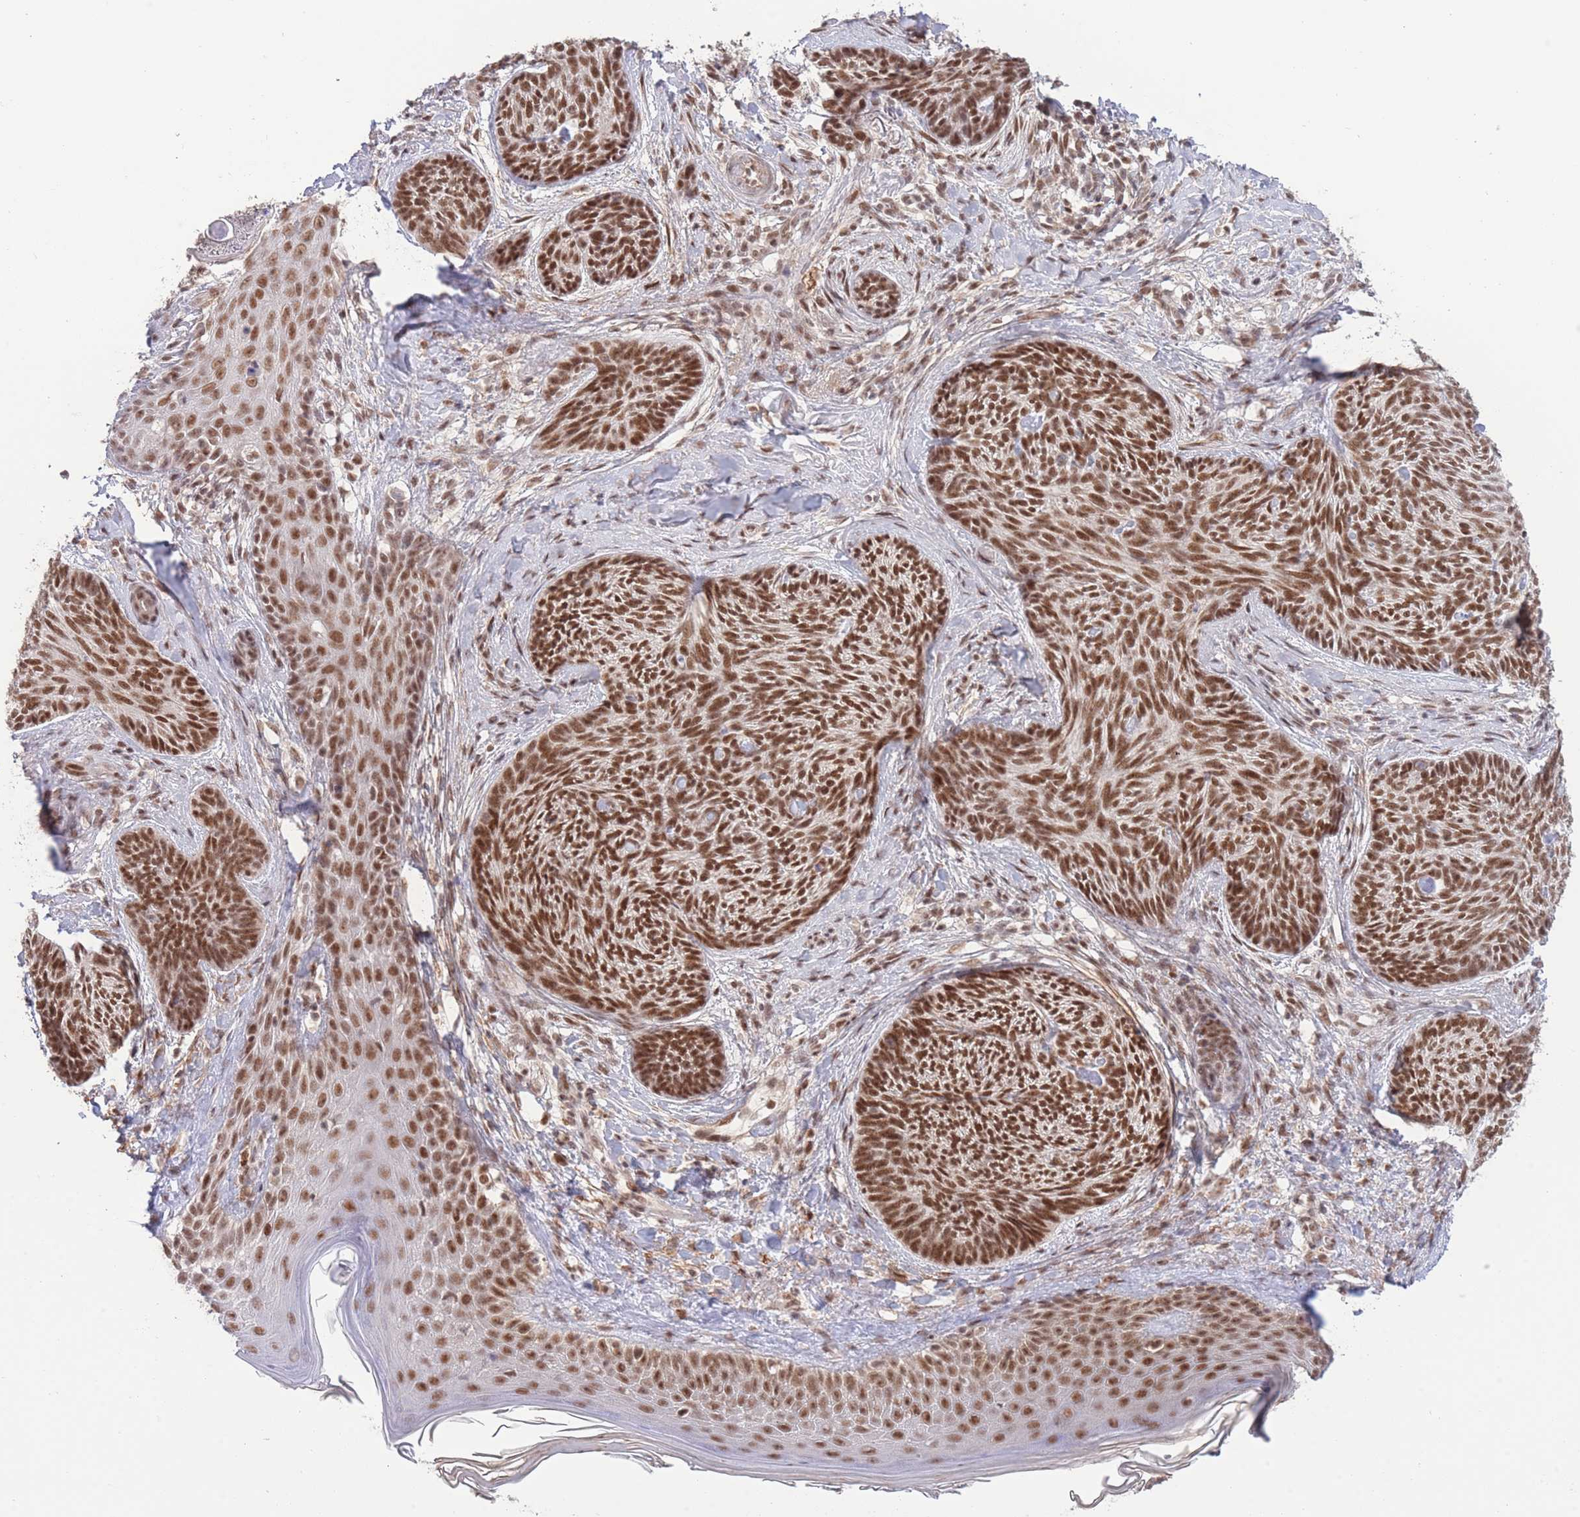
{"staining": {"intensity": "strong", "quantity": ">75%", "location": "nuclear"}, "tissue": "skin cancer", "cell_type": "Tumor cells", "image_type": "cancer", "snomed": [{"axis": "morphology", "description": "Basal cell carcinoma"}, {"axis": "topography", "description": "Skin"}], "caption": "Immunohistochemistry photomicrograph of neoplastic tissue: human basal cell carcinoma (skin) stained using immunohistochemistry (IHC) displays high levels of strong protein expression localized specifically in the nuclear of tumor cells, appearing as a nuclear brown color.", "gene": "CARD8", "patient": {"sex": "male", "age": 73}}